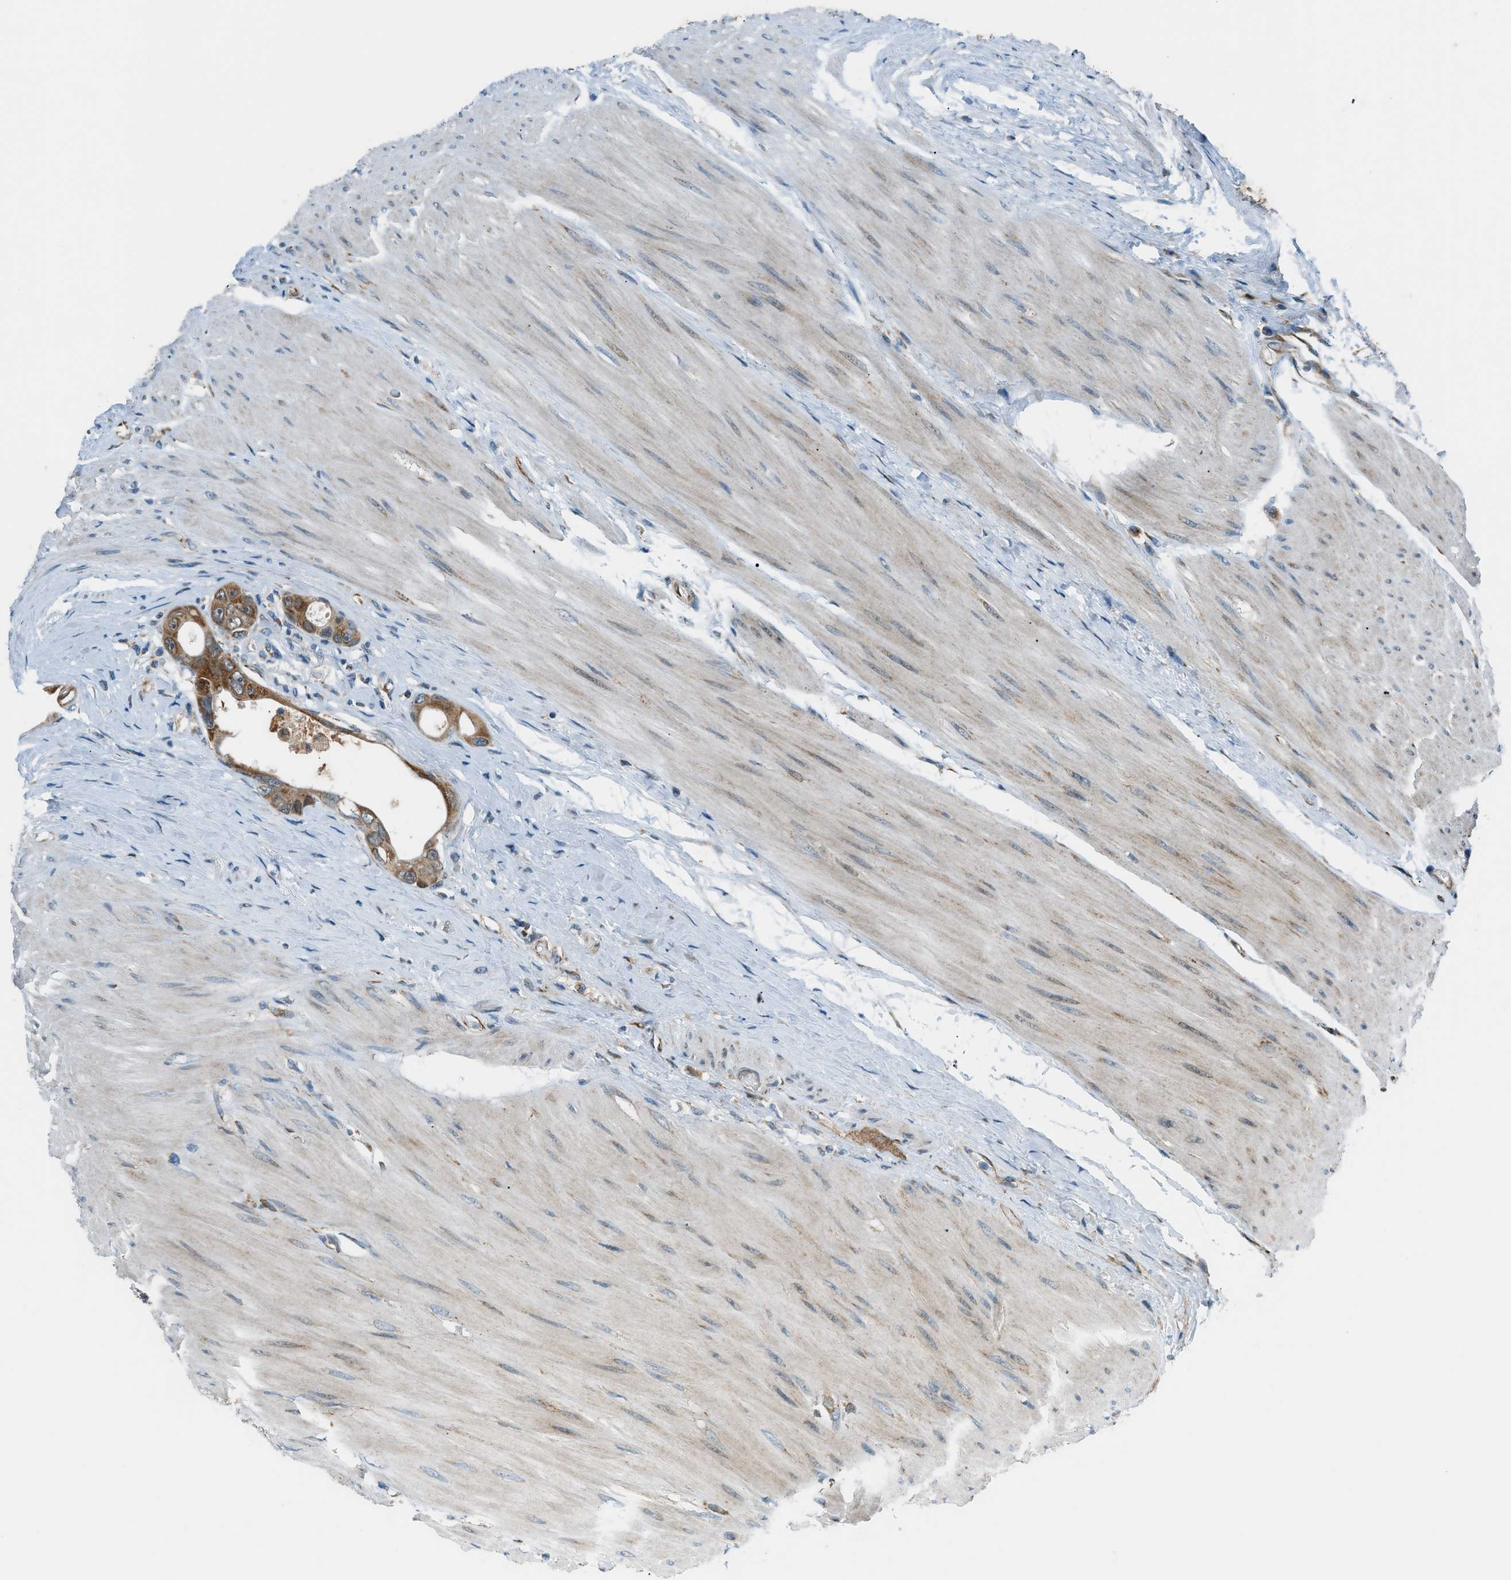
{"staining": {"intensity": "strong", "quantity": ">75%", "location": "cytoplasmic/membranous"}, "tissue": "colorectal cancer", "cell_type": "Tumor cells", "image_type": "cancer", "snomed": [{"axis": "morphology", "description": "Adenocarcinoma, NOS"}, {"axis": "topography", "description": "Rectum"}], "caption": "Immunohistochemical staining of colorectal cancer (adenocarcinoma) demonstrates strong cytoplasmic/membranous protein expression in approximately >75% of tumor cells.", "gene": "PIGG", "patient": {"sex": "male", "age": 51}}